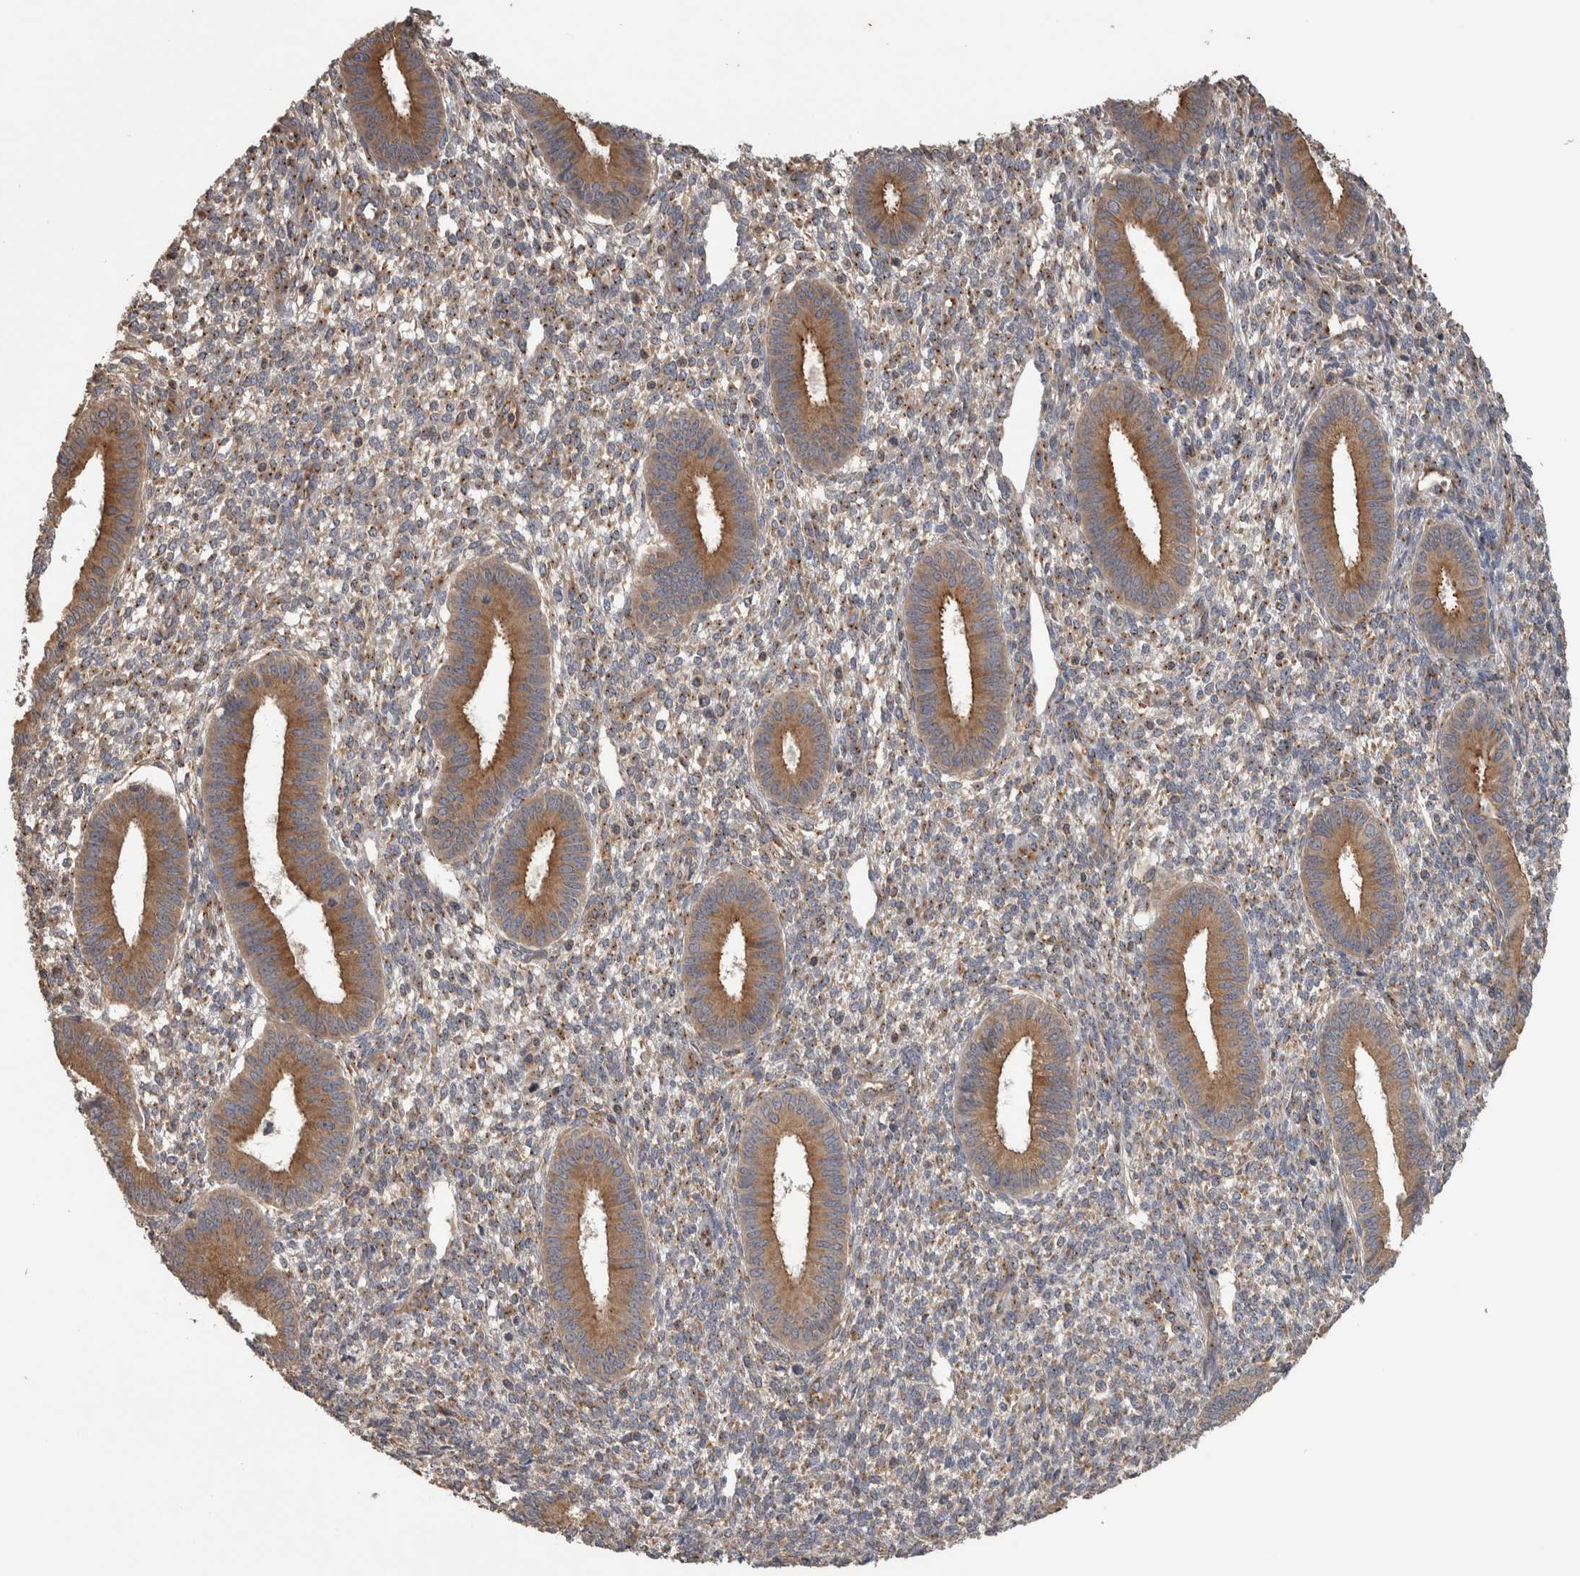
{"staining": {"intensity": "moderate", "quantity": ">75%", "location": "cytoplasmic/membranous"}, "tissue": "endometrium", "cell_type": "Cells in endometrial stroma", "image_type": "normal", "snomed": [{"axis": "morphology", "description": "Normal tissue, NOS"}, {"axis": "topography", "description": "Endometrium"}], "caption": "Normal endometrium shows moderate cytoplasmic/membranous staining in about >75% of cells in endometrial stroma, visualized by immunohistochemistry. (brown staining indicates protein expression, while blue staining denotes nuclei).", "gene": "IFRD1", "patient": {"sex": "female", "age": 46}}